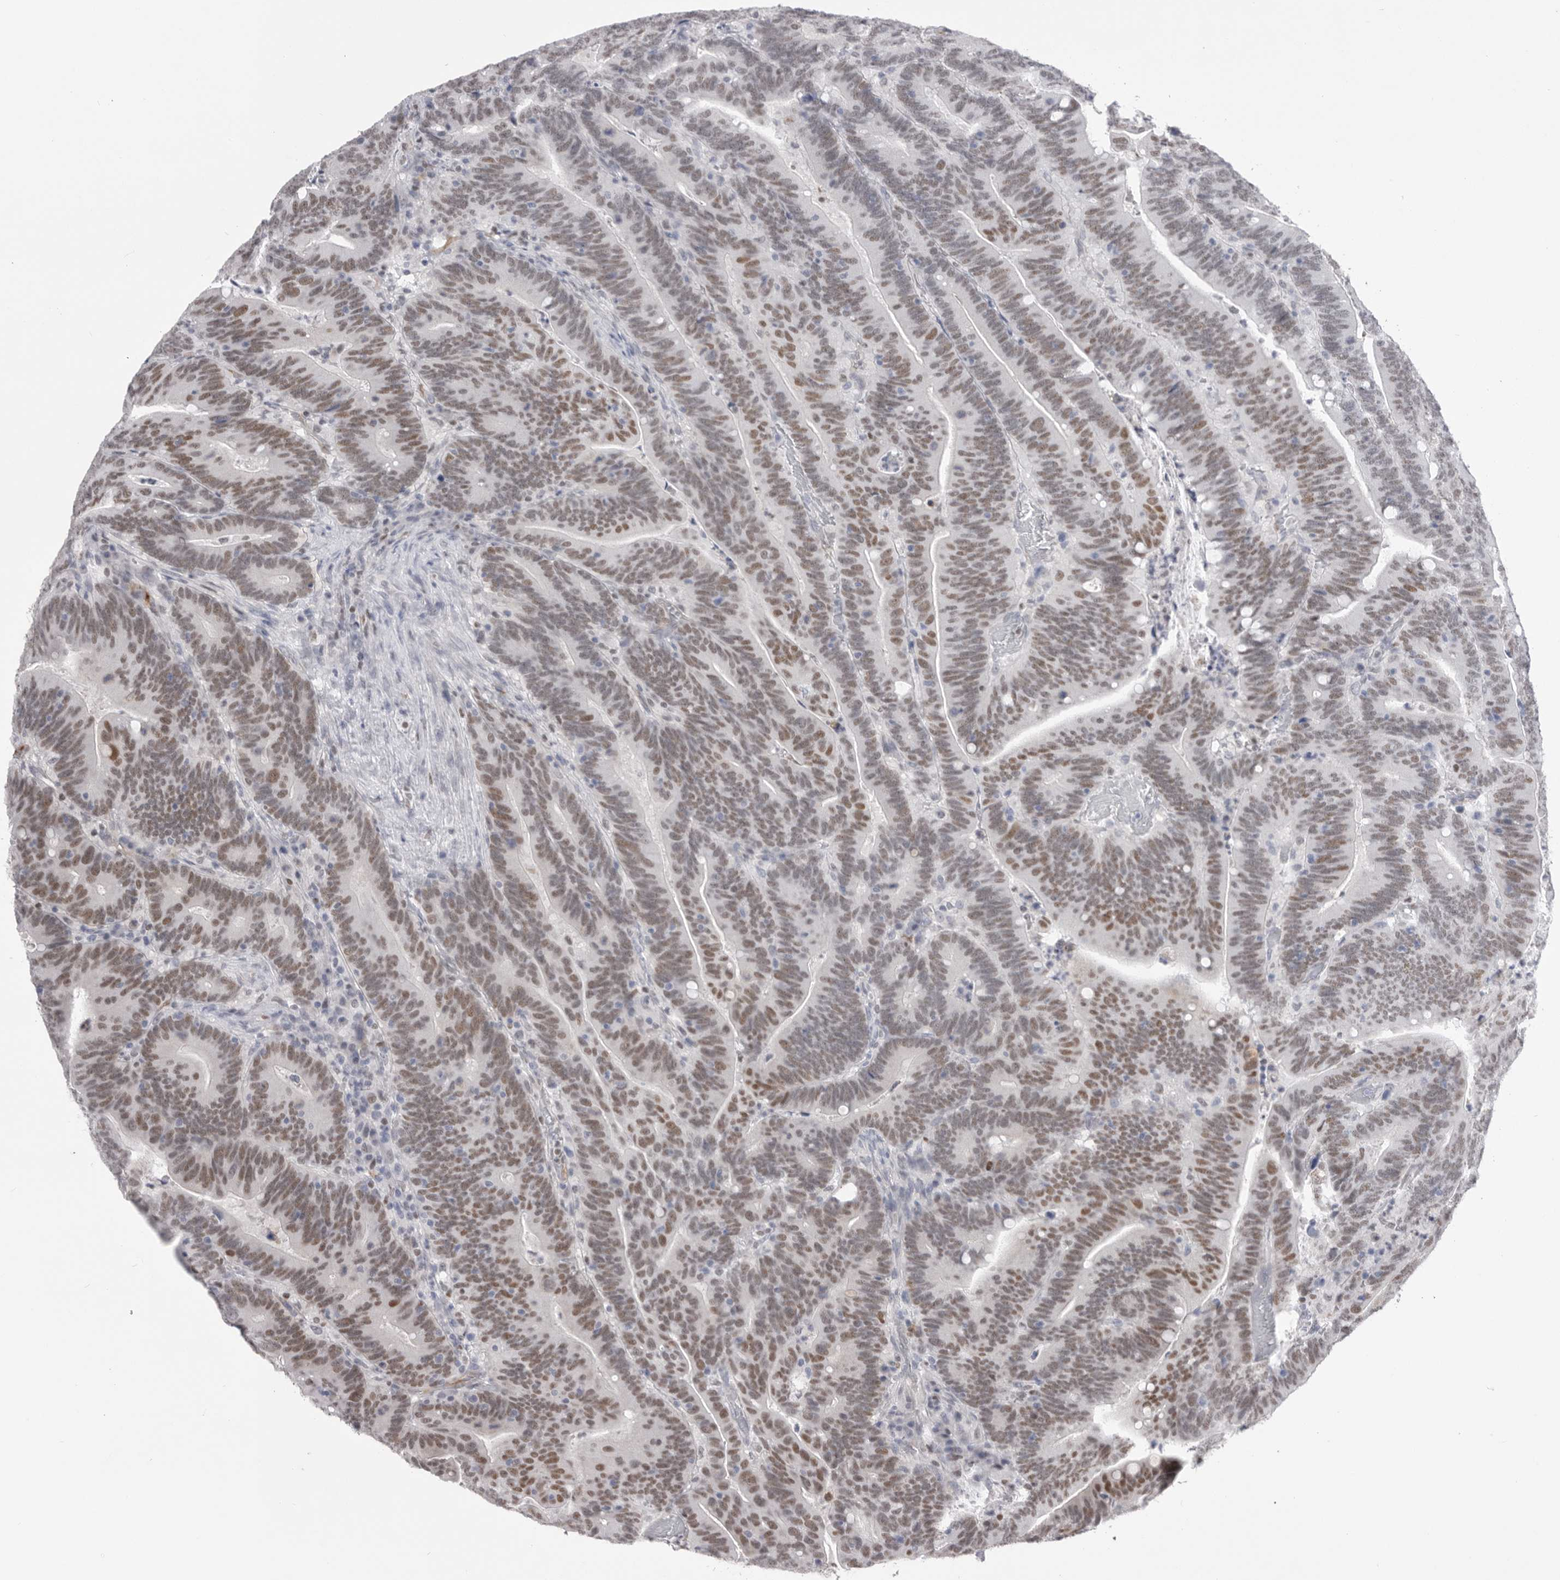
{"staining": {"intensity": "moderate", "quantity": ">75%", "location": "nuclear"}, "tissue": "colorectal cancer", "cell_type": "Tumor cells", "image_type": "cancer", "snomed": [{"axis": "morphology", "description": "Adenocarcinoma, NOS"}, {"axis": "topography", "description": "Colon"}], "caption": "Colorectal cancer stained with a brown dye demonstrates moderate nuclear positive positivity in about >75% of tumor cells.", "gene": "ZBTB7B", "patient": {"sex": "female", "age": 66}}